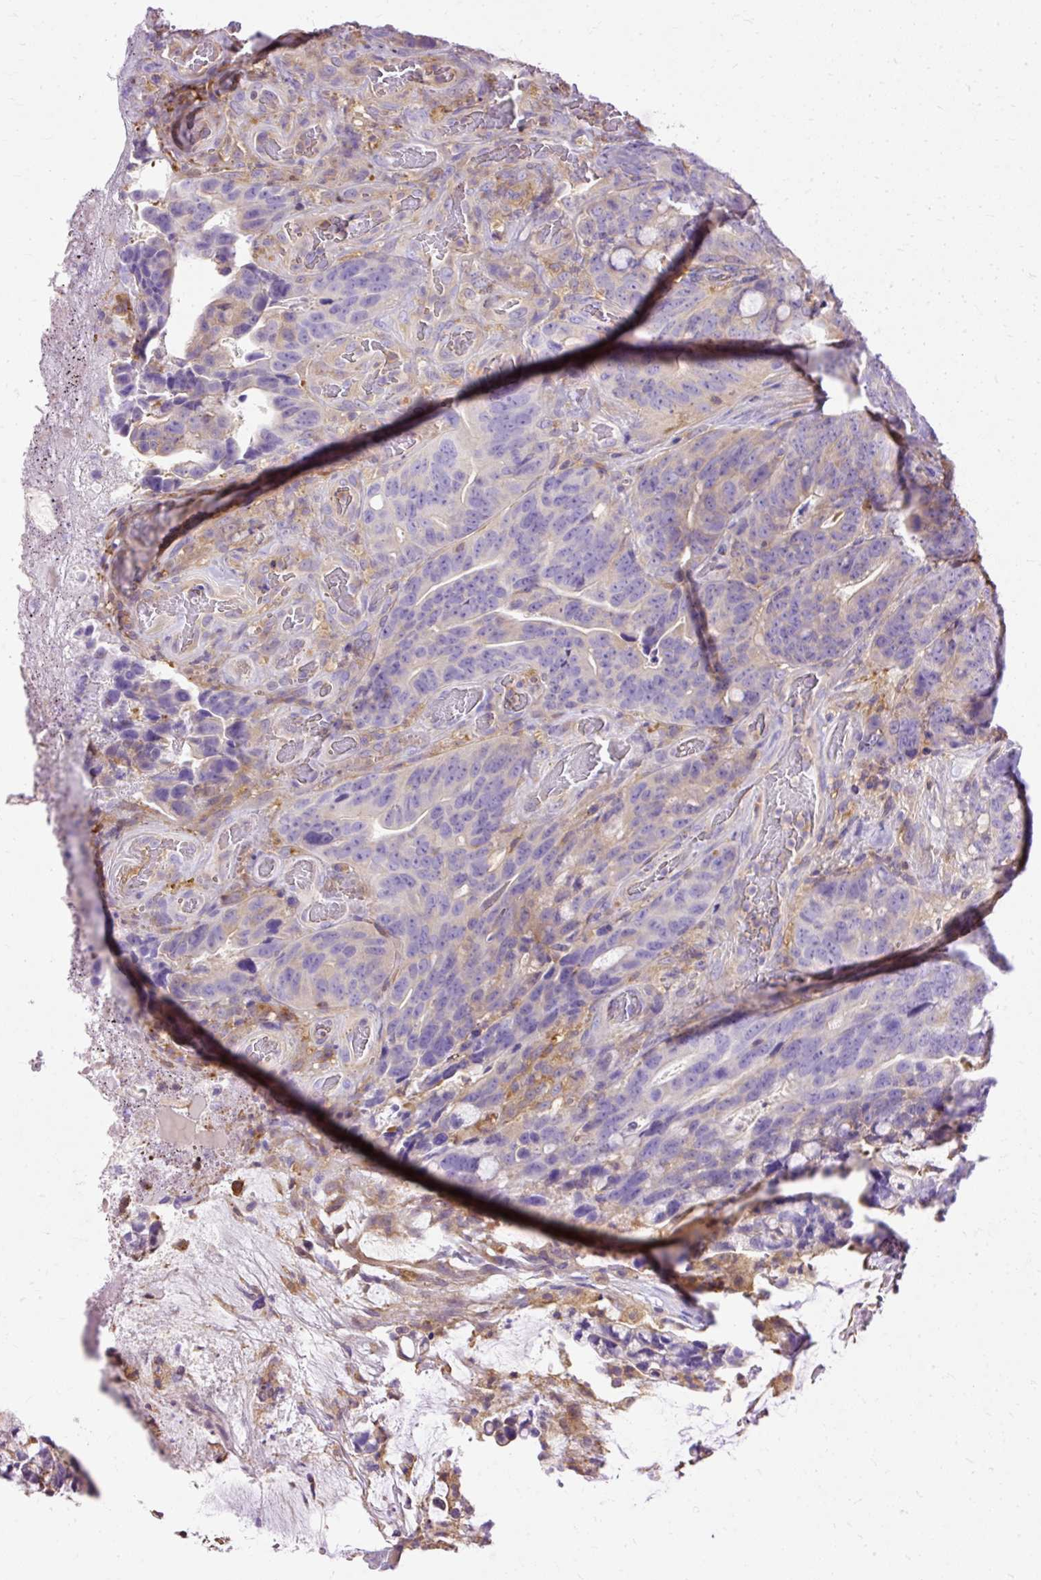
{"staining": {"intensity": "weak", "quantity": "<25%", "location": "cytoplasmic/membranous"}, "tissue": "colorectal cancer", "cell_type": "Tumor cells", "image_type": "cancer", "snomed": [{"axis": "morphology", "description": "Adenocarcinoma, NOS"}, {"axis": "topography", "description": "Colon"}], "caption": "Immunohistochemistry of human colorectal cancer shows no expression in tumor cells.", "gene": "TWF2", "patient": {"sex": "female", "age": 82}}